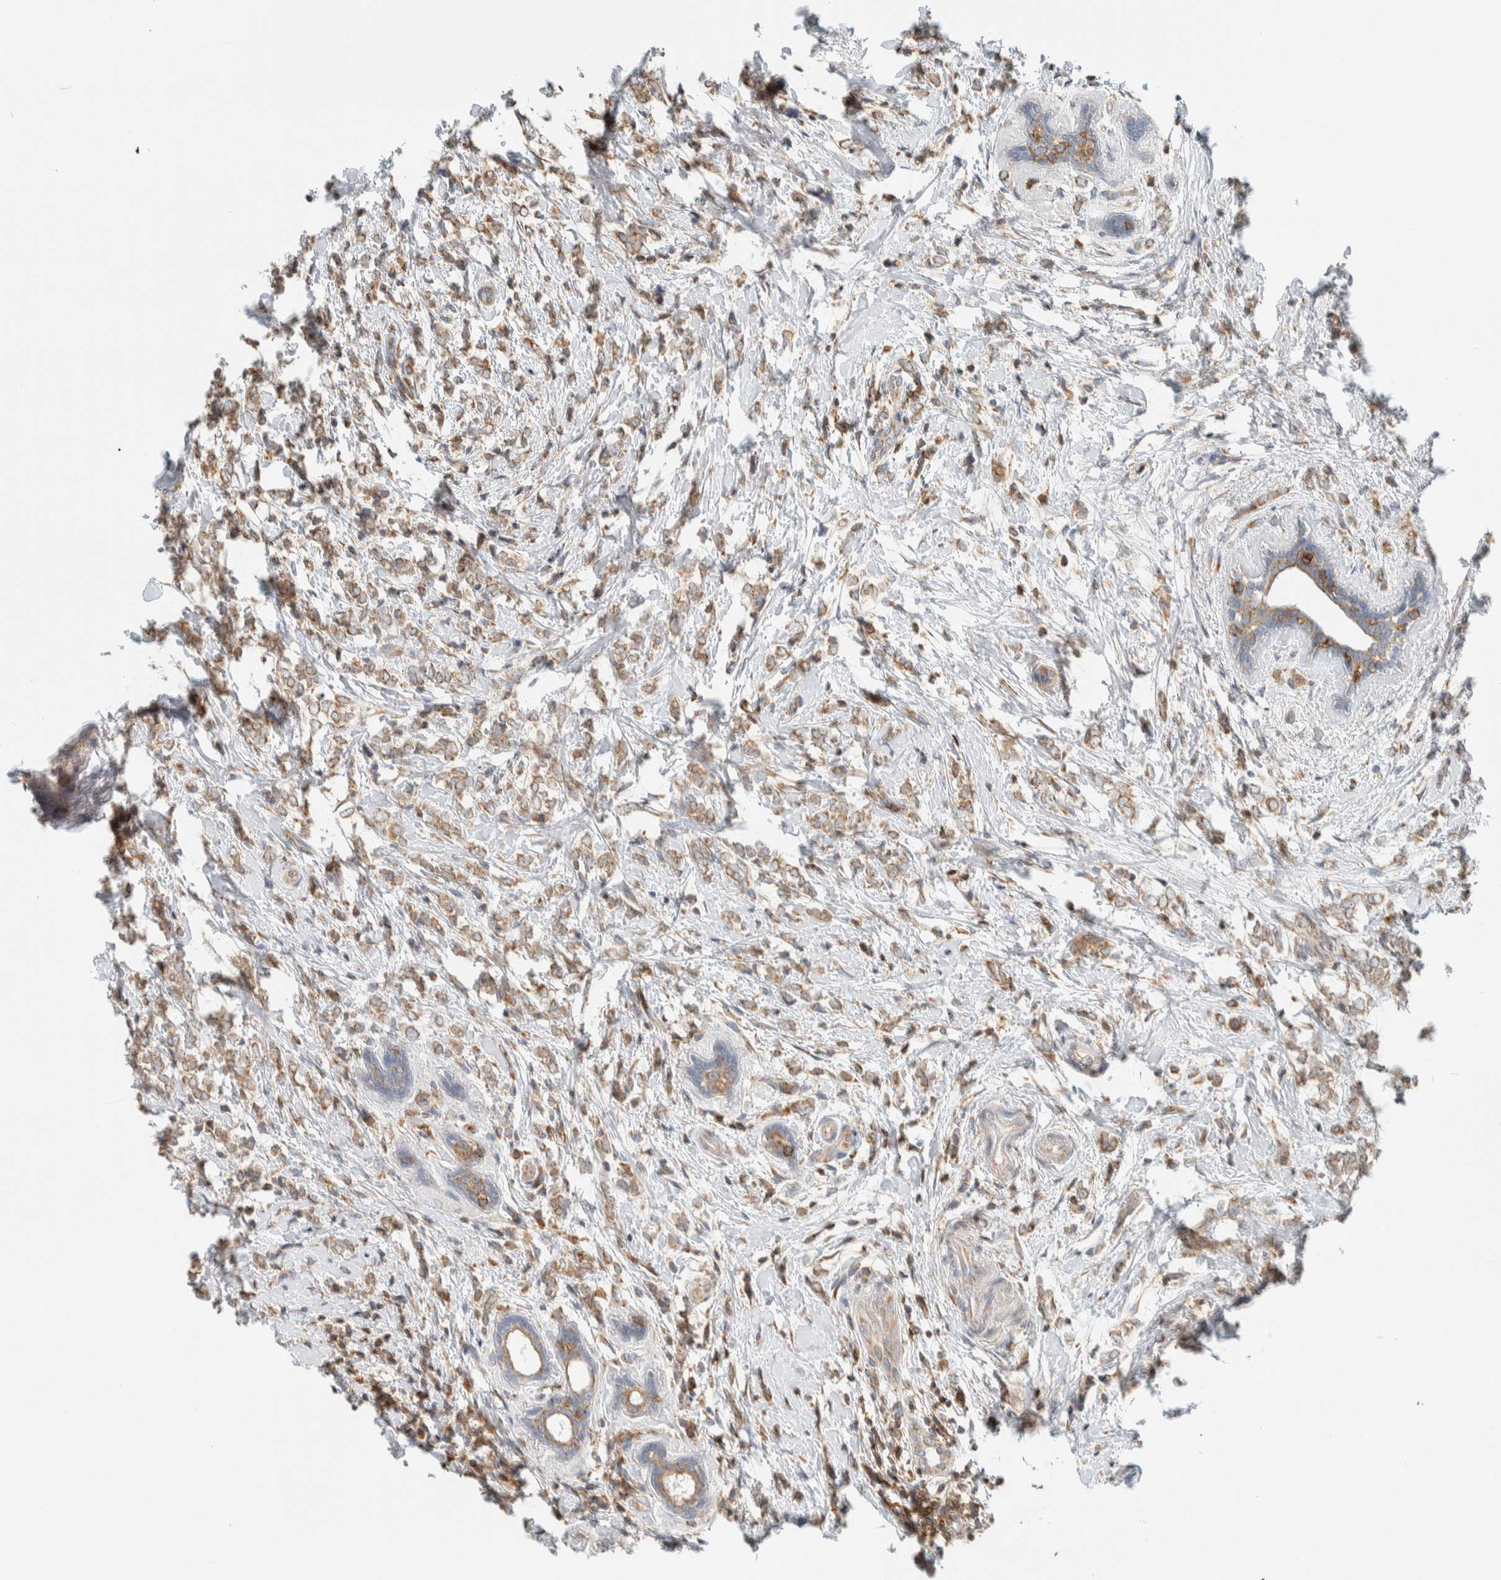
{"staining": {"intensity": "moderate", "quantity": ">75%", "location": "cytoplasmic/membranous"}, "tissue": "breast cancer", "cell_type": "Tumor cells", "image_type": "cancer", "snomed": [{"axis": "morphology", "description": "Normal tissue, NOS"}, {"axis": "morphology", "description": "Lobular carcinoma"}, {"axis": "topography", "description": "Breast"}], "caption": "A brown stain labels moderate cytoplasmic/membranous expression of a protein in breast cancer (lobular carcinoma) tumor cells.", "gene": "CCDC57", "patient": {"sex": "female", "age": 47}}